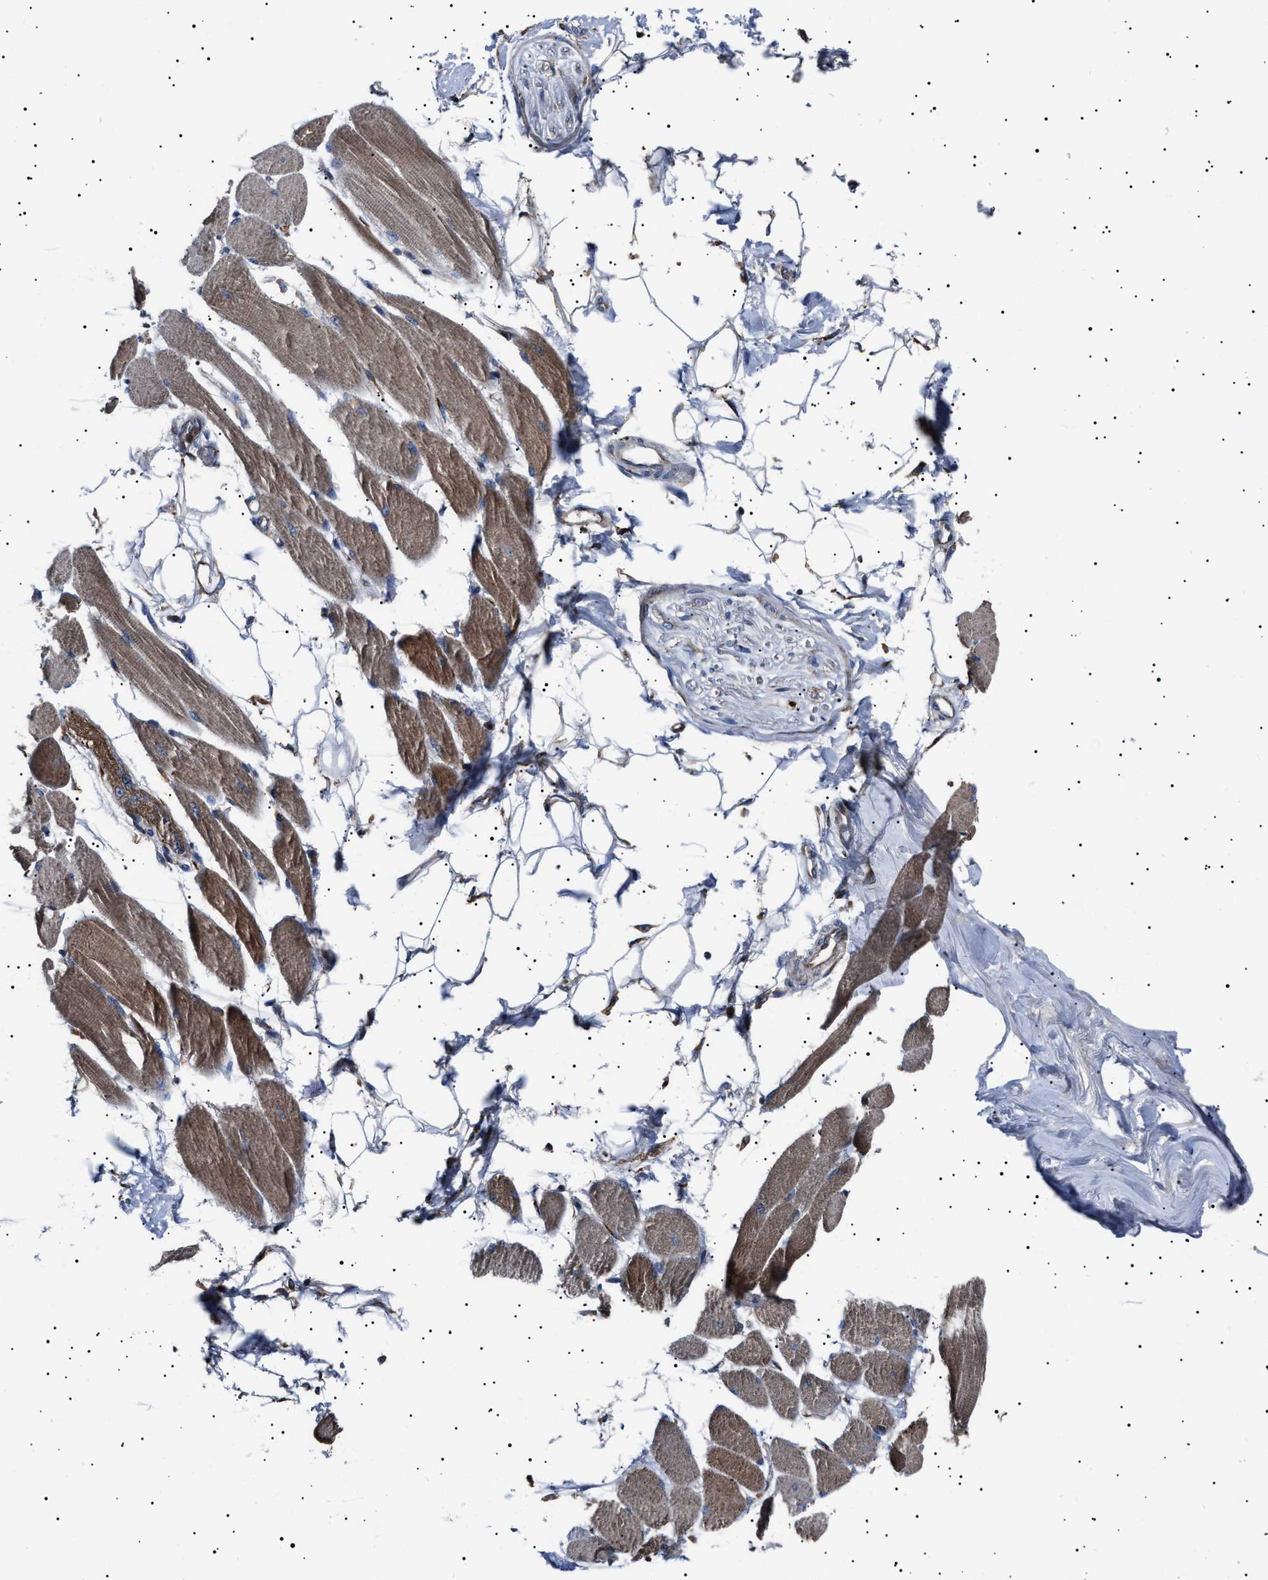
{"staining": {"intensity": "moderate", "quantity": ">75%", "location": "cytoplasmic/membranous"}, "tissue": "skeletal muscle", "cell_type": "Myocytes", "image_type": "normal", "snomed": [{"axis": "morphology", "description": "Normal tissue, NOS"}, {"axis": "topography", "description": "Skeletal muscle"}, {"axis": "topography", "description": "Peripheral nerve tissue"}], "caption": "Immunohistochemistry (IHC) photomicrograph of unremarkable skeletal muscle stained for a protein (brown), which displays medium levels of moderate cytoplasmic/membranous positivity in about >75% of myocytes.", "gene": "TOP1MT", "patient": {"sex": "female", "age": 84}}